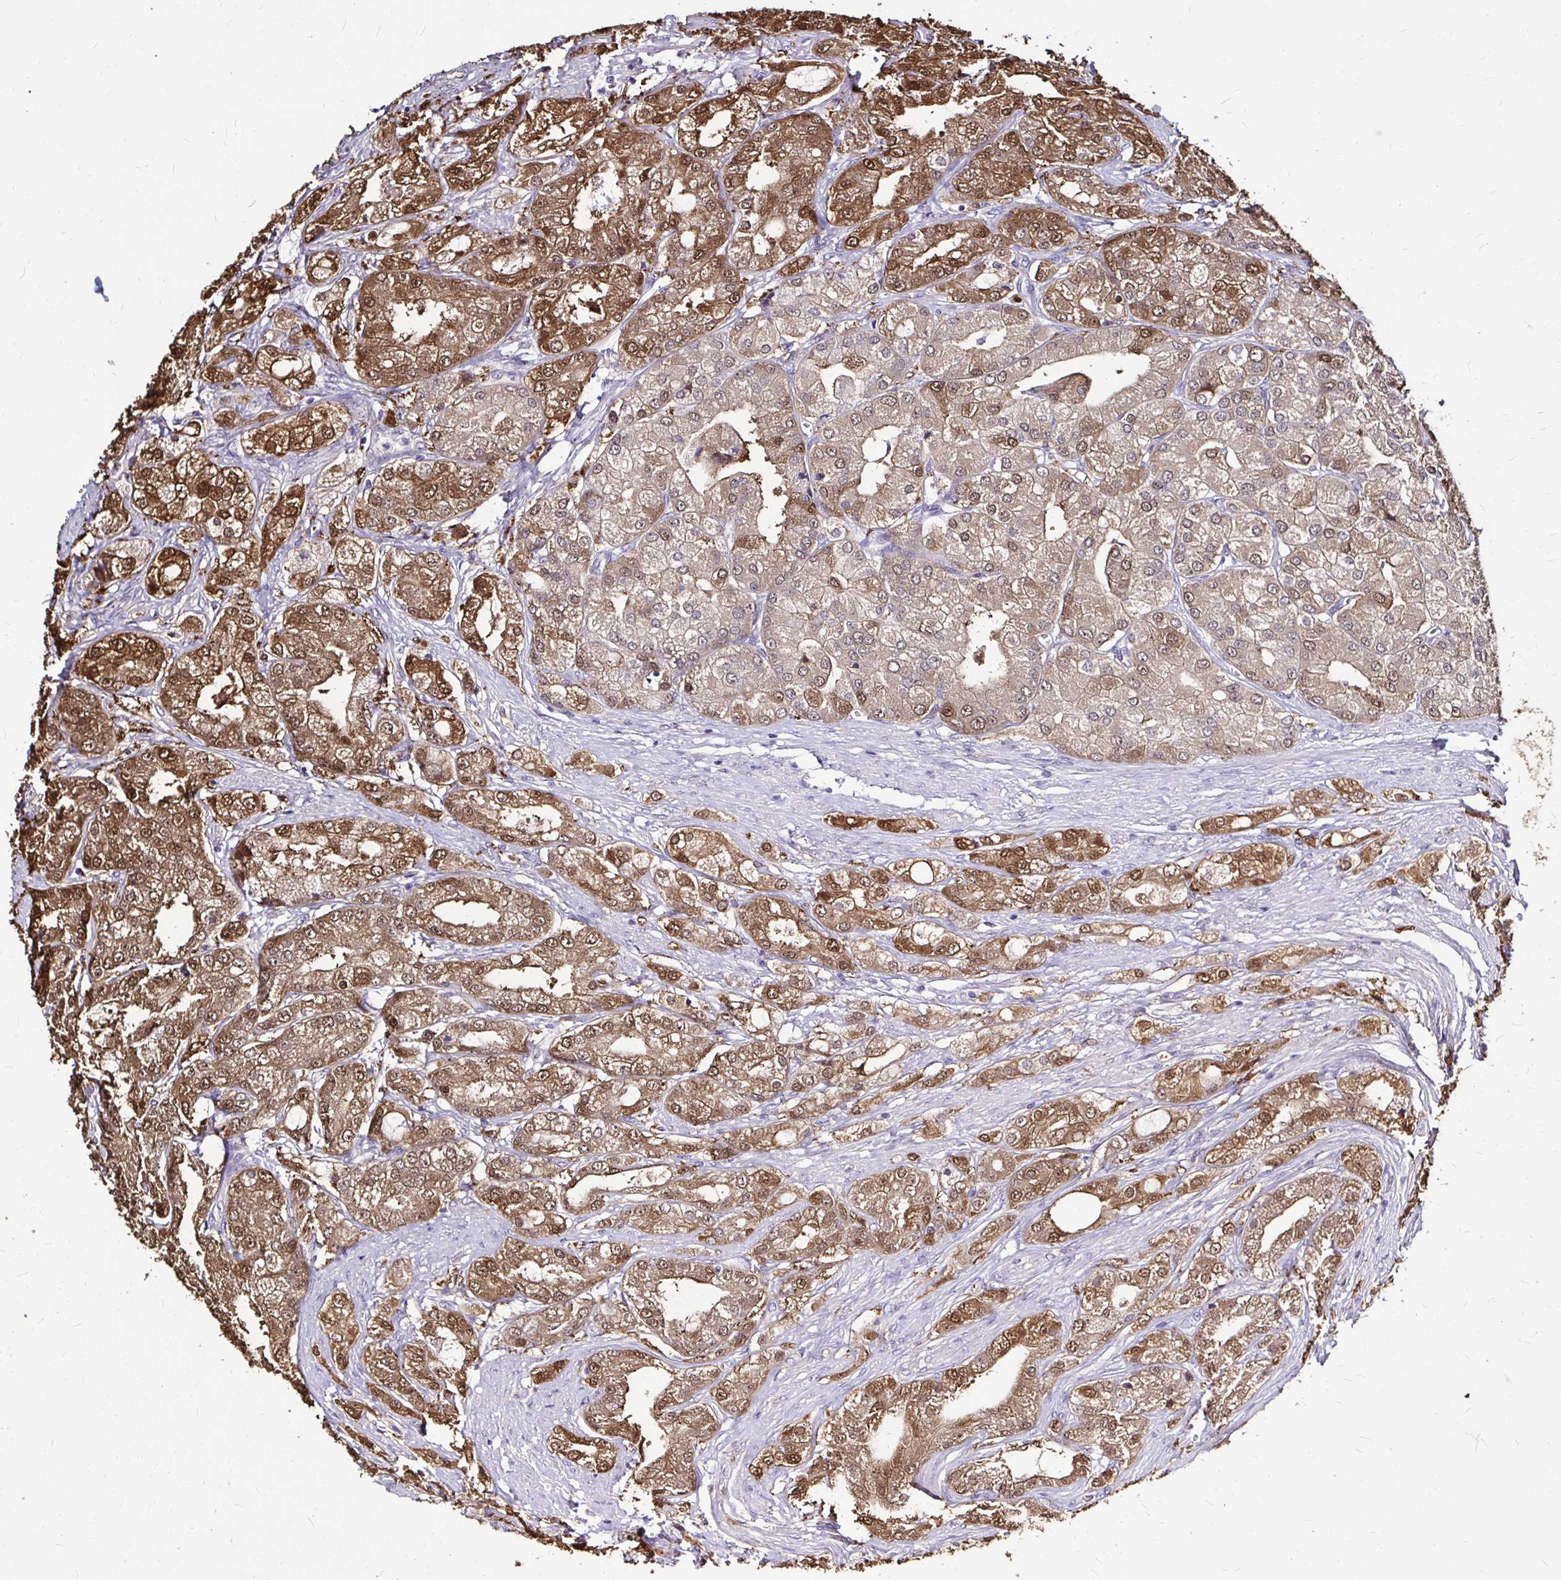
{"staining": {"intensity": "moderate", "quantity": ">75%", "location": "cytoplasmic/membranous,nuclear"}, "tissue": "prostate cancer", "cell_type": "Tumor cells", "image_type": "cancer", "snomed": [{"axis": "morphology", "description": "Adenocarcinoma, High grade"}, {"axis": "topography", "description": "Prostate"}], "caption": "Brown immunohistochemical staining in human prostate cancer (adenocarcinoma (high-grade)) demonstrates moderate cytoplasmic/membranous and nuclear positivity in about >75% of tumor cells. The protein of interest is stained brown, and the nuclei are stained in blue (DAB IHC with brightfield microscopy, high magnification).", "gene": "IDH1", "patient": {"sex": "male", "age": 61}}